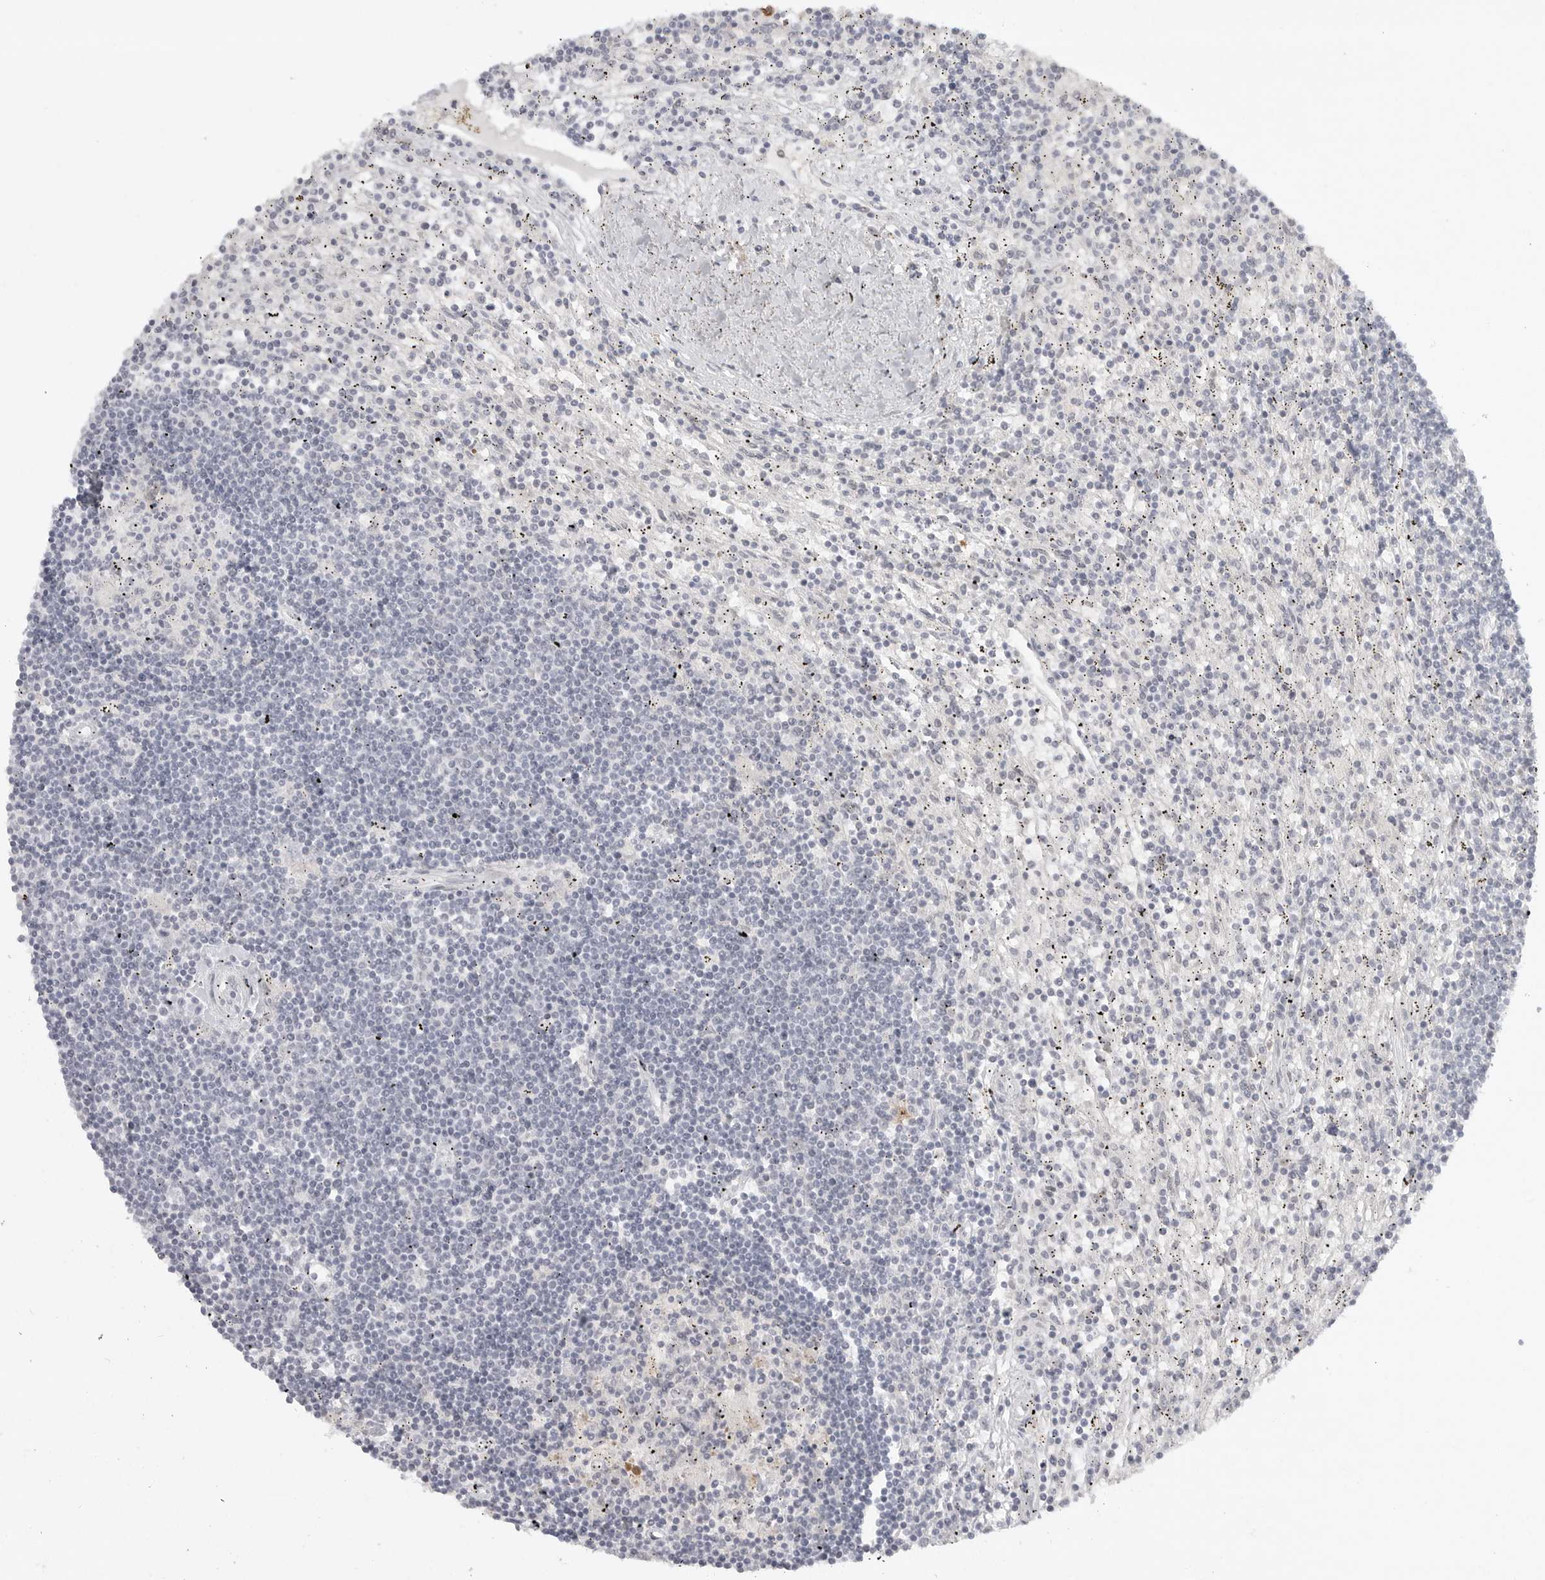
{"staining": {"intensity": "negative", "quantity": "none", "location": "none"}, "tissue": "lymphoma", "cell_type": "Tumor cells", "image_type": "cancer", "snomed": [{"axis": "morphology", "description": "Malignant lymphoma, non-Hodgkin's type, Low grade"}, {"axis": "topography", "description": "Spleen"}], "caption": "Immunohistochemistry of human lymphoma reveals no positivity in tumor cells.", "gene": "TCTN3", "patient": {"sex": "male", "age": 76}}